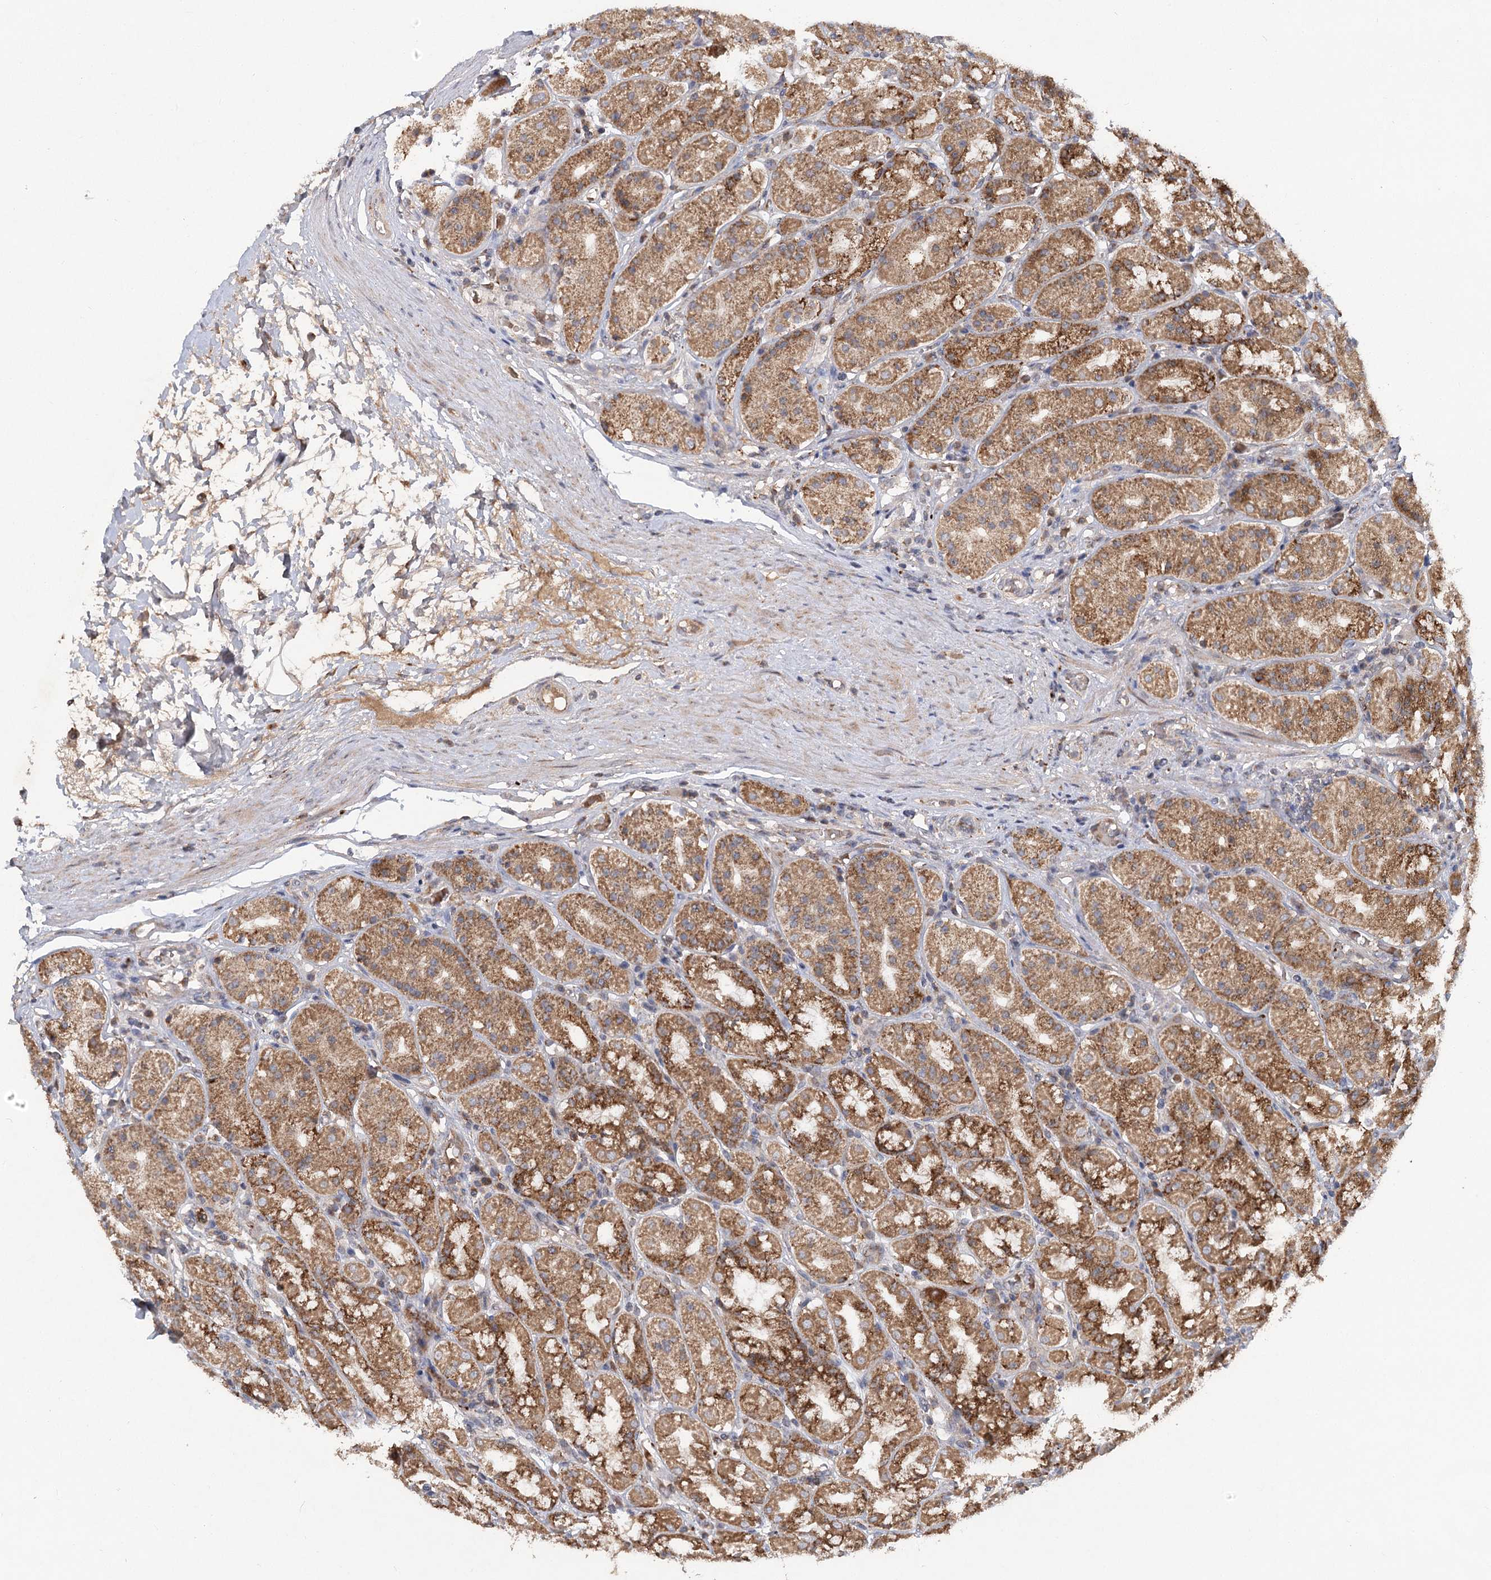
{"staining": {"intensity": "moderate", "quantity": ">75%", "location": "cytoplasmic/membranous"}, "tissue": "stomach", "cell_type": "Glandular cells", "image_type": "normal", "snomed": [{"axis": "morphology", "description": "Normal tissue, NOS"}, {"axis": "topography", "description": "Stomach, lower"}], "caption": "Immunohistochemistry (IHC) staining of benign stomach, which displays medium levels of moderate cytoplasmic/membranous expression in approximately >75% of glandular cells indicating moderate cytoplasmic/membranous protein positivity. The staining was performed using DAB (brown) for protein detection and nuclei were counterstained in hematoxylin (blue).", "gene": "PYROXD2", "patient": {"sex": "female", "age": 56}}